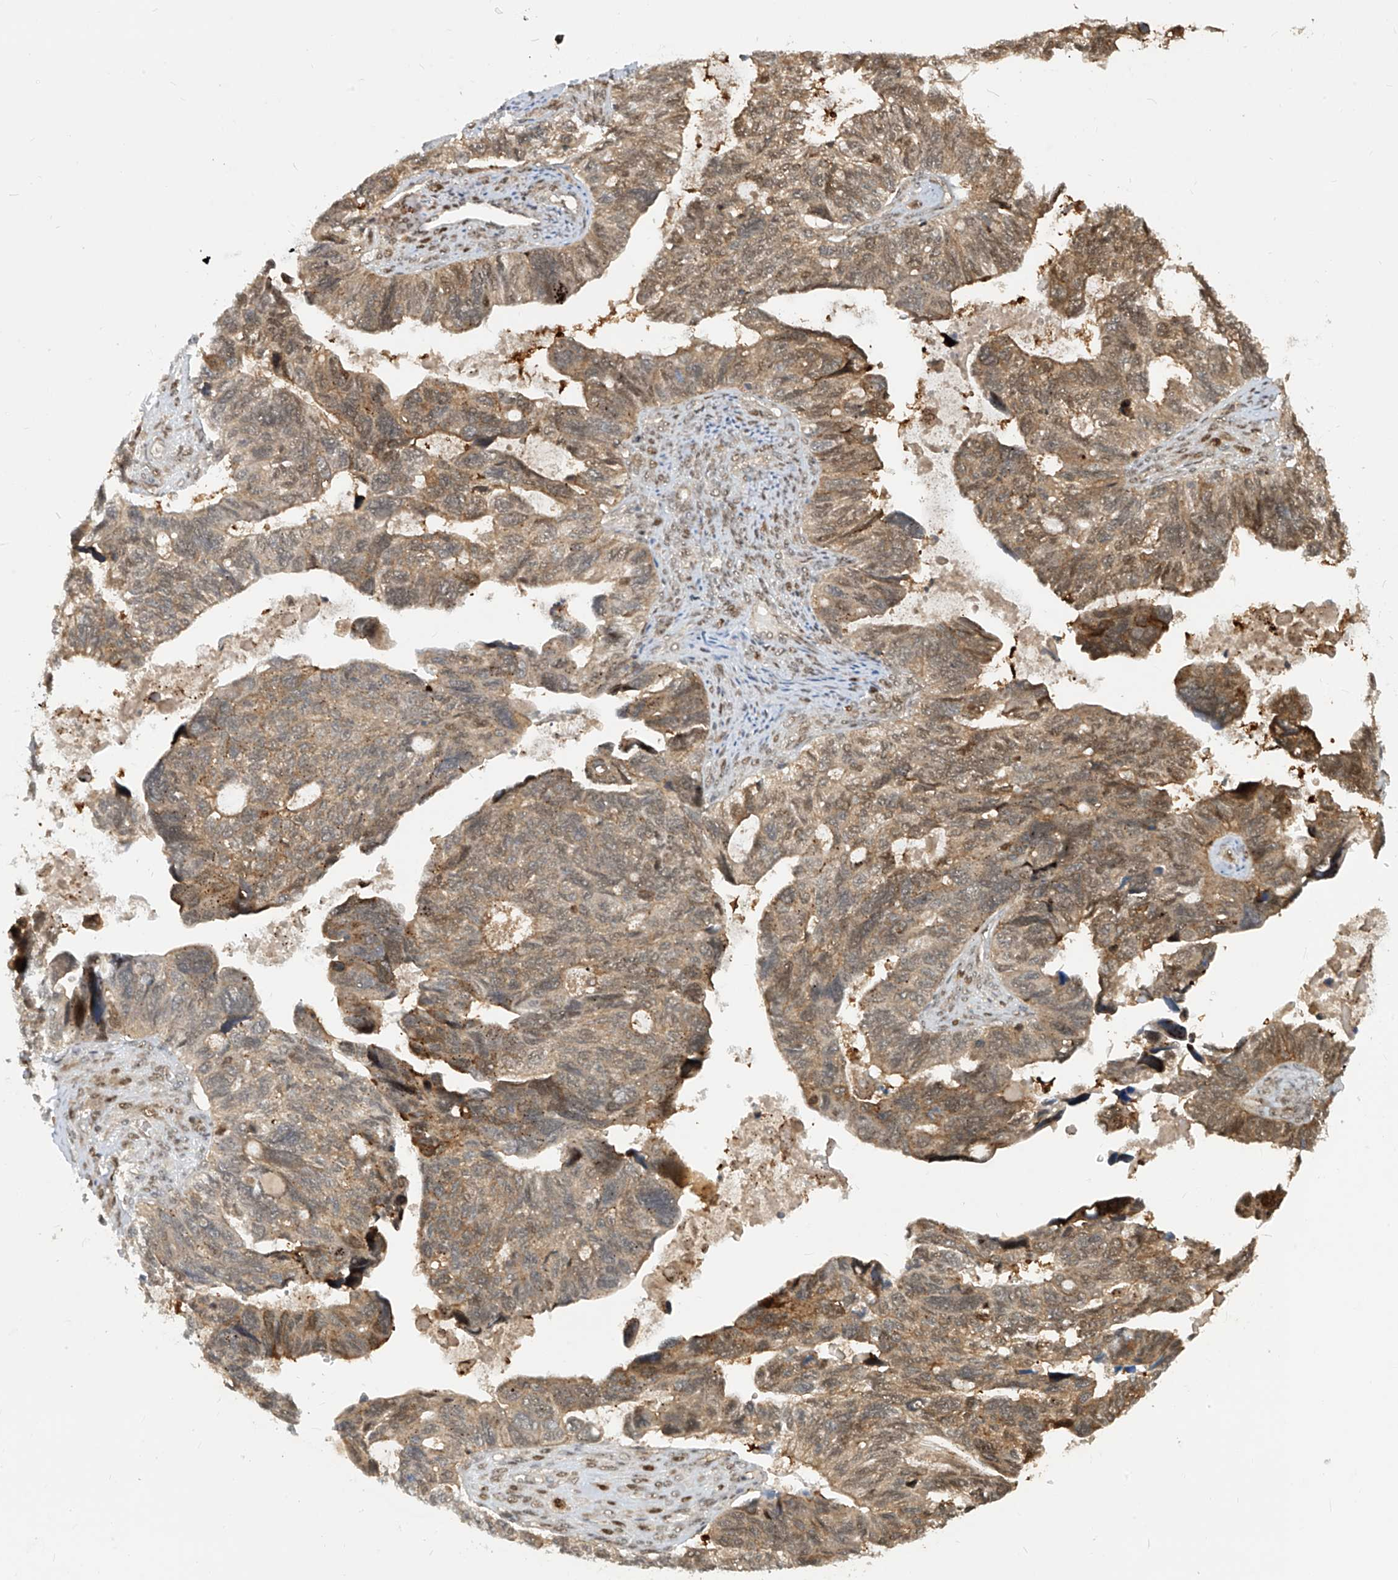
{"staining": {"intensity": "moderate", "quantity": ">75%", "location": "cytoplasmic/membranous,nuclear"}, "tissue": "ovarian cancer", "cell_type": "Tumor cells", "image_type": "cancer", "snomed": [{"axis": "morphology", "description": "Cystadenocarcinoma, serous, NOS"}, {"axis": "topography", "description": "Ovary"}], "caption": "High-magnification brightfield microscopy of serous cystadenocarcinoma (ovarian) stained with DAB (3,3'-diaminobenzidine) (brown) and counterstained with hematoxylin (blue). tumor cells exhibit moderate cytoplasmic/membranous and nuclear expression is present in about>75% of cells.", "gene": "LAGE3", "patient": {"sex": "female", "age": 79}}